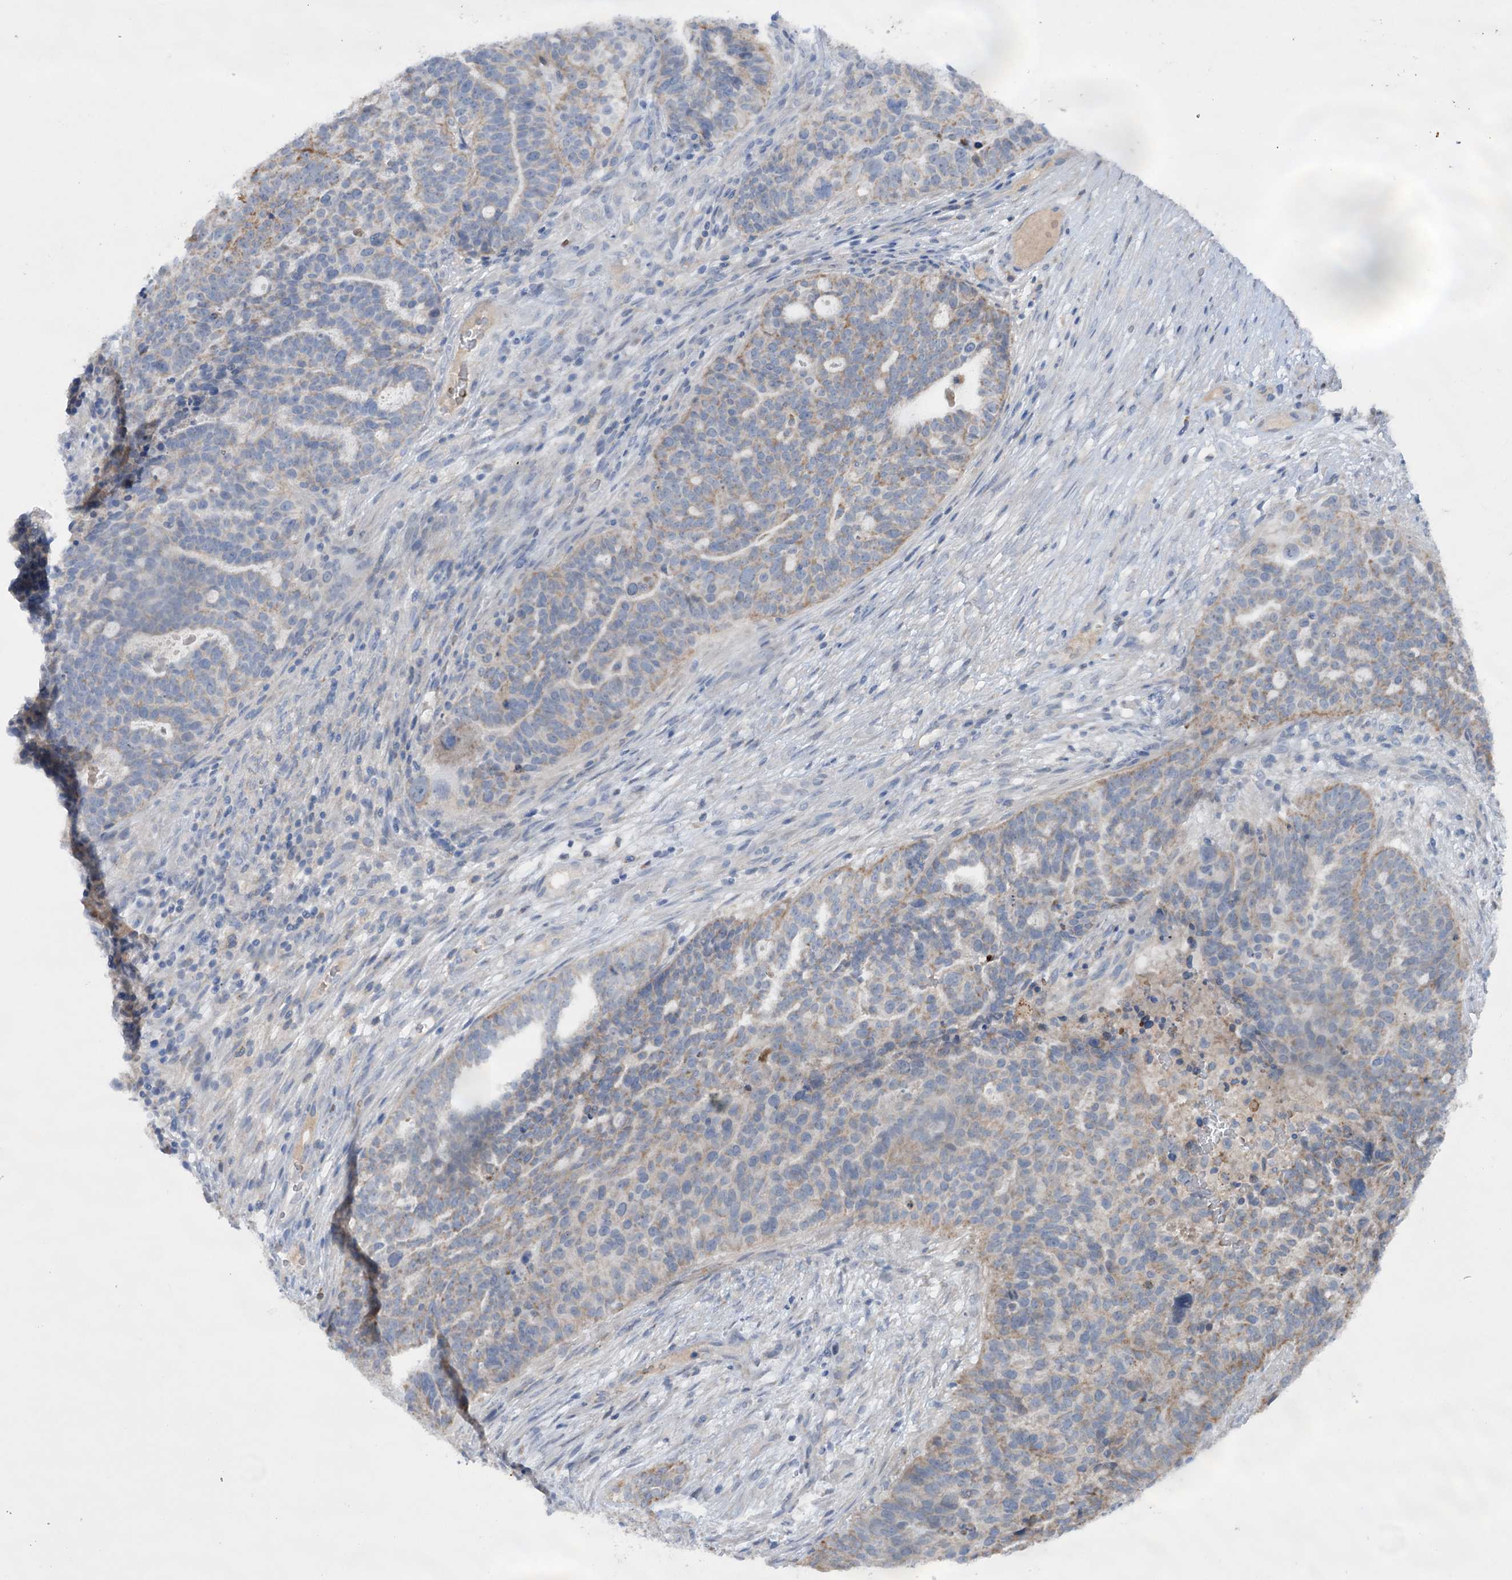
{"staining": {"intensity": "weak", "quantity": "25%-75%", "location": "cytoplasmic/membranous"}, "tissue": "ovarian cancer", "cell_type": "Tumor cells", "image_type": "cancer", "snomed": [{"axis": "morphology", "description": "Cystadenocarcinoma, serous, NOS"}, {"axis": "topography", "description": "Ovary"}], "caption": "Immunohistochemistry (IHC) photomicrograph of serous cystadenocarcinoma (ovarian) stained for a protein (brown), which exhibits low levels of weak cytoplasmic/membranous expression in approximately 25%-75% of tumor cells.", "gene": "MTCH2", "patient": {"sex": "female", "age": 59}}